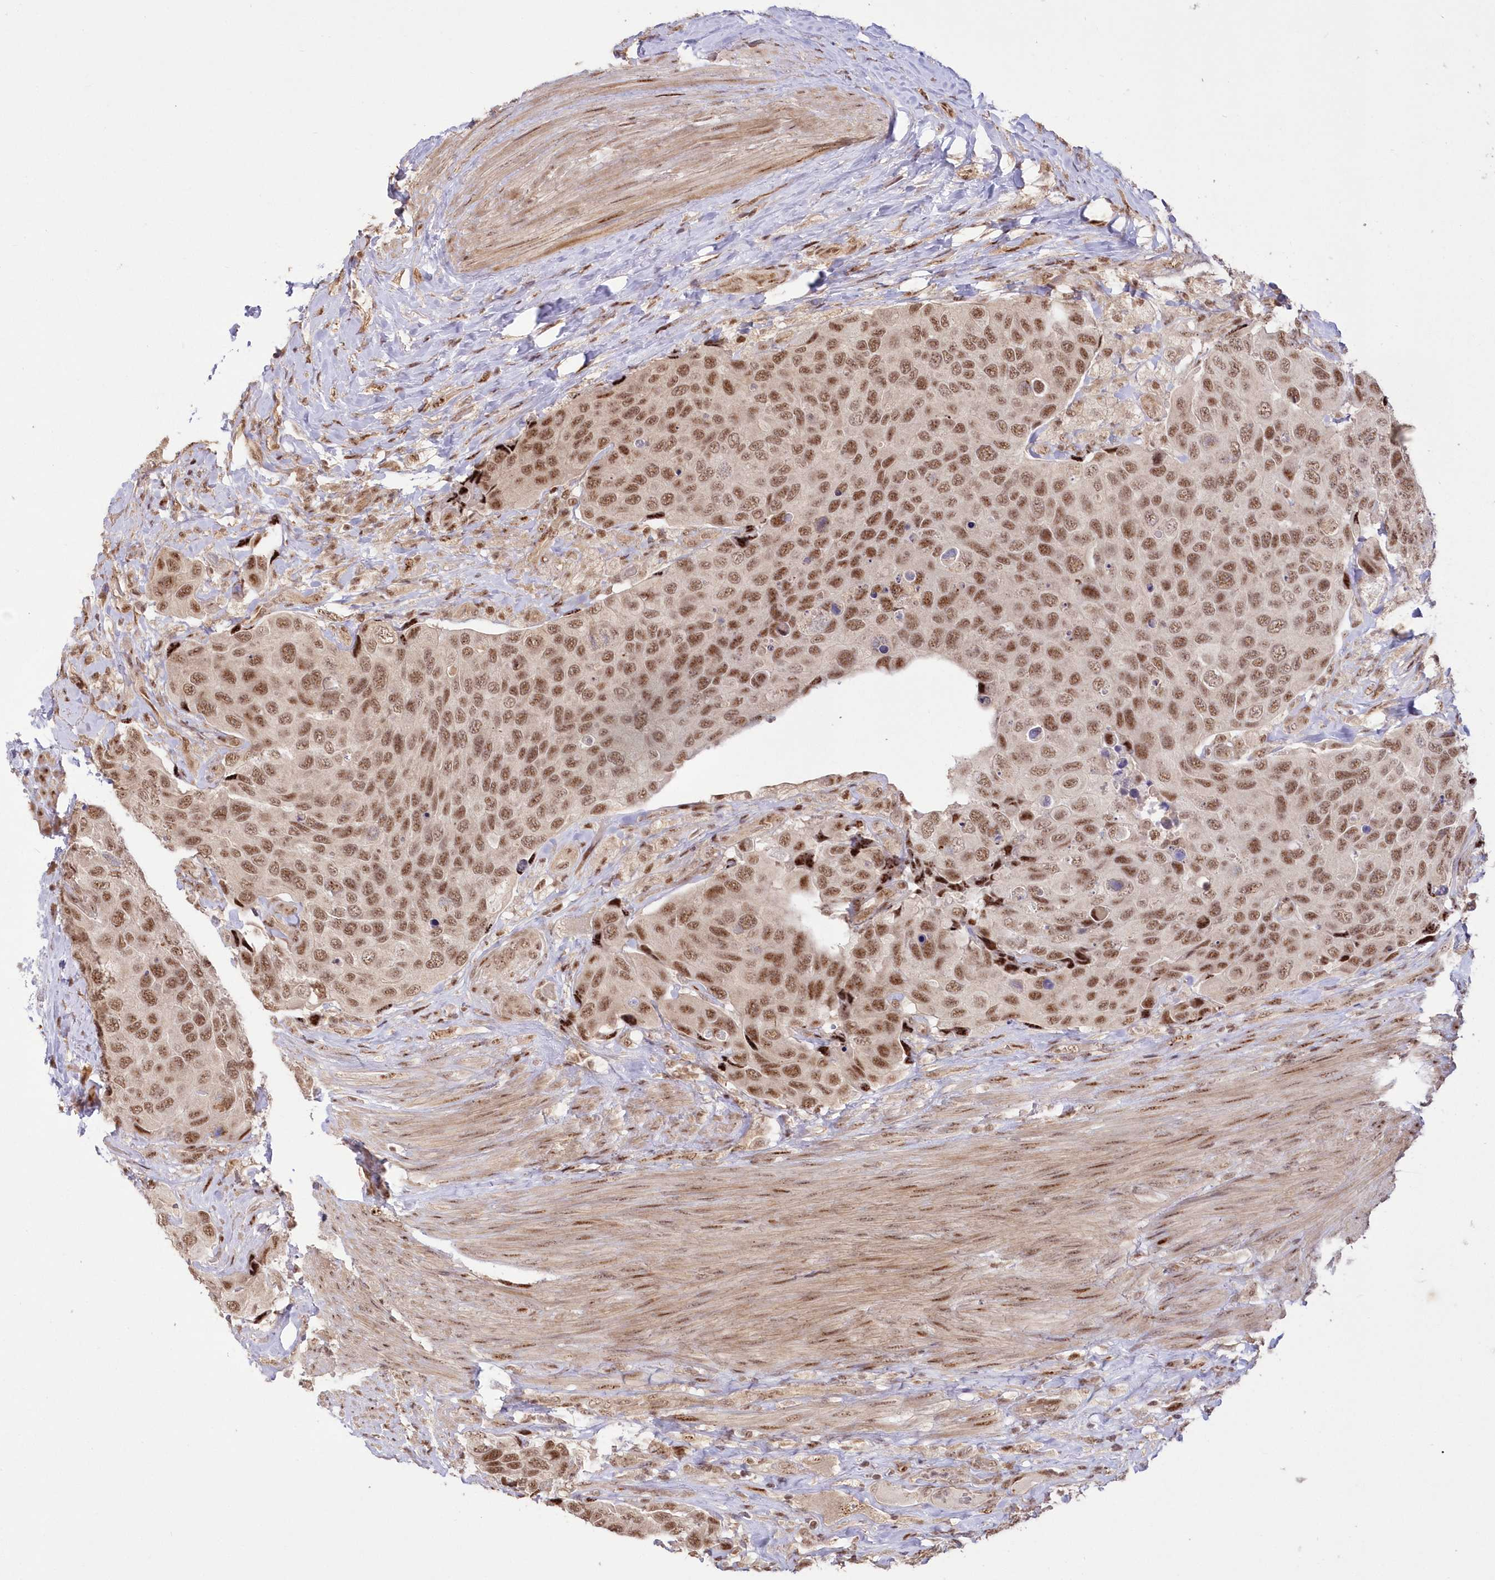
{"staining": {"intensity": "moderate", "quantity": ">75%", "location": "nuclear"}, "tissue": "urothelial cancer", "cell_type": "Tumor cells", "image_type": "cancer", "snomed": [{"axis": "morphology", "description": "Urothelial carcinoma, High grade"}, {"axis": "topography", "description": "Urinary bladder"}], "caption": "The photomicrograph demonstrates immunohistochemical staining of urothelial cancer. There is moderate nuclear expression is present in approximately >75% of tumor cells.", "gene": "WBP1L", "patient": {"sex": "male", "age": 74}}